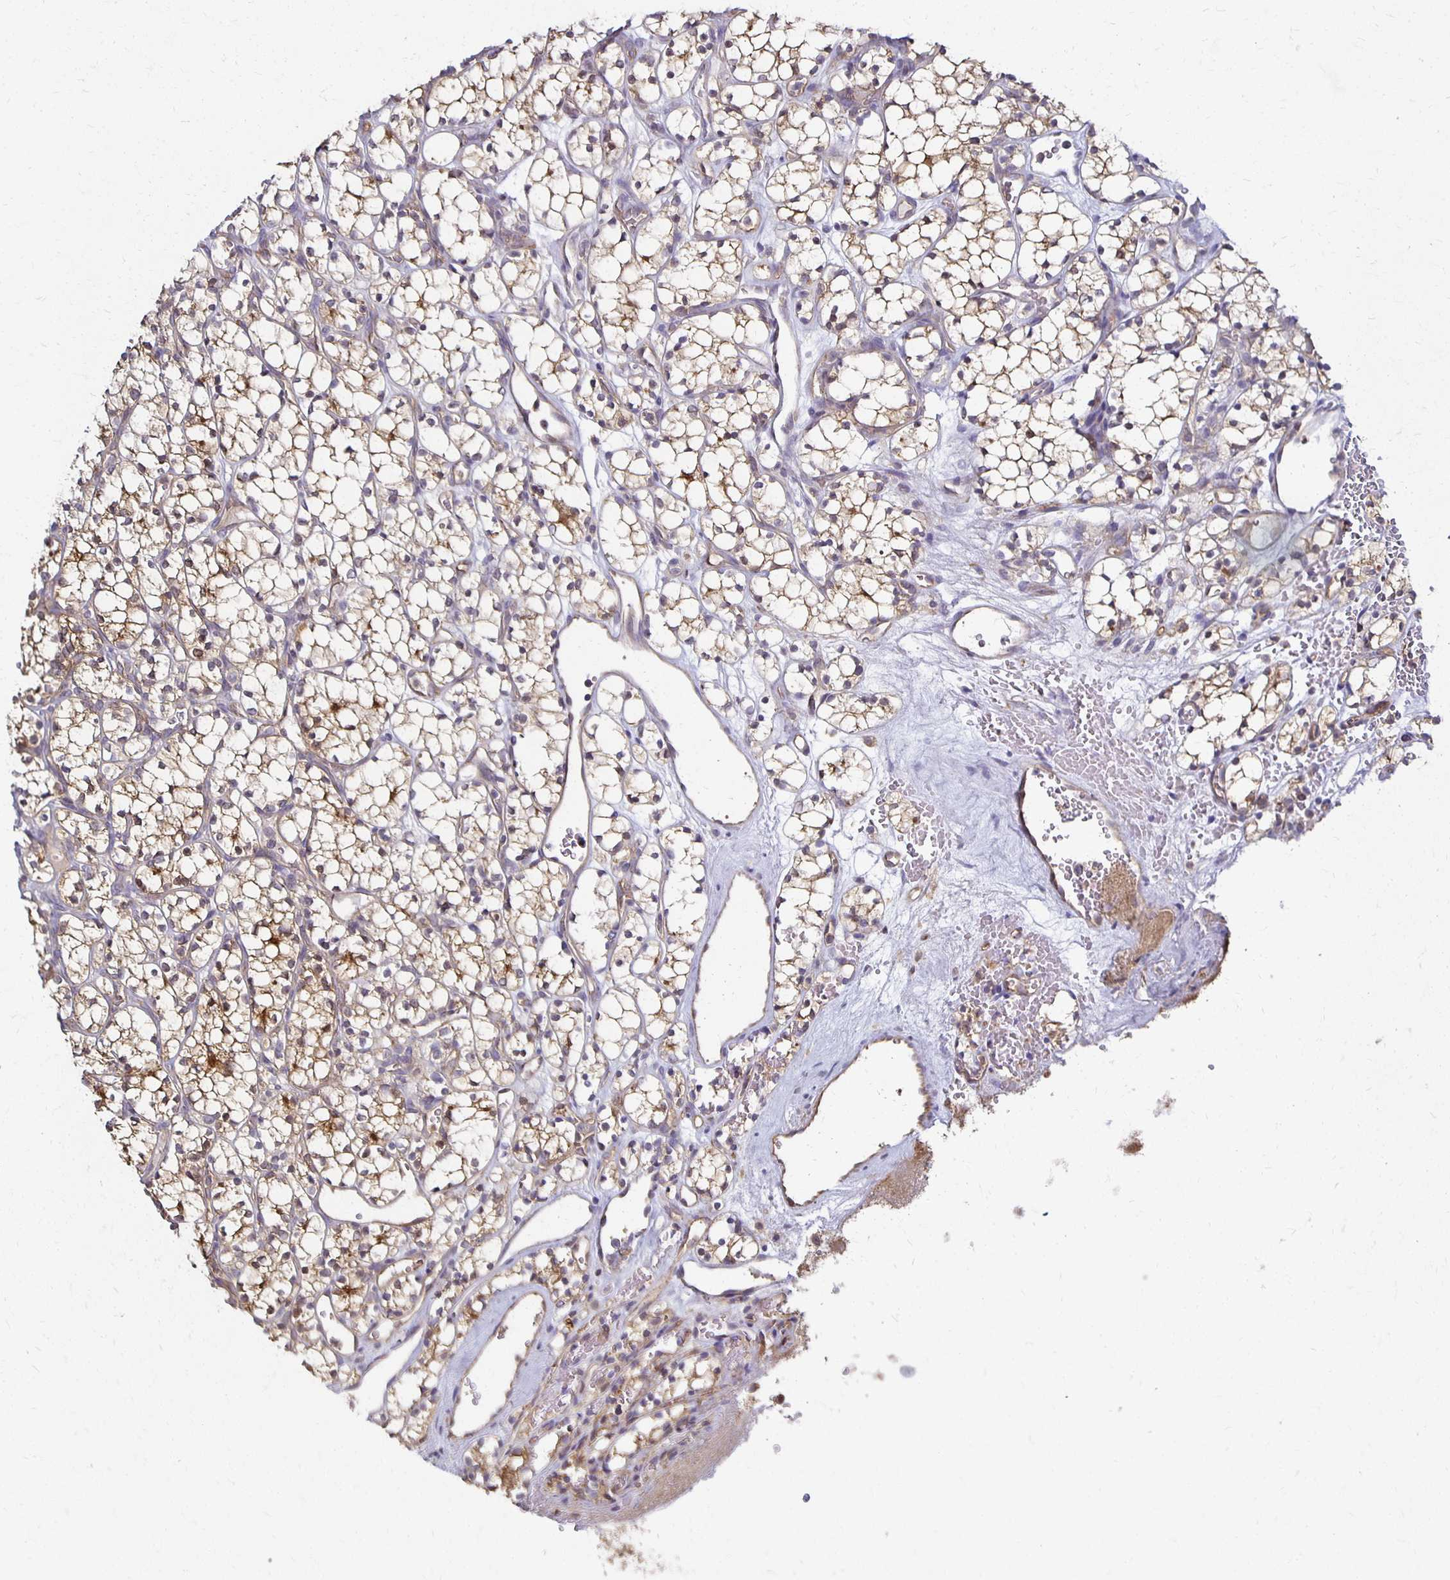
{"staining": {"intensity": "moderate", "quantity": ">75%", "location": "cytoplasmic/membranous"}, "tissue": "renal cancer", "cell_type": "Tumor cells", "image_type": "cancer", "snomed": [{"axis": "morphology", "description": "Adenocarcinoma, NOS"}, {"axis": "topography", "description": "Kidney"}], "caption": "Brown immunohistochemical staining in human adenocarcinoma (renal) reveals moderate cytoplasmic/membranous positivity in approximately >75% of tumor cells.", "gene": "GPX4", "patient": {"sex": "female", "age": 69}}